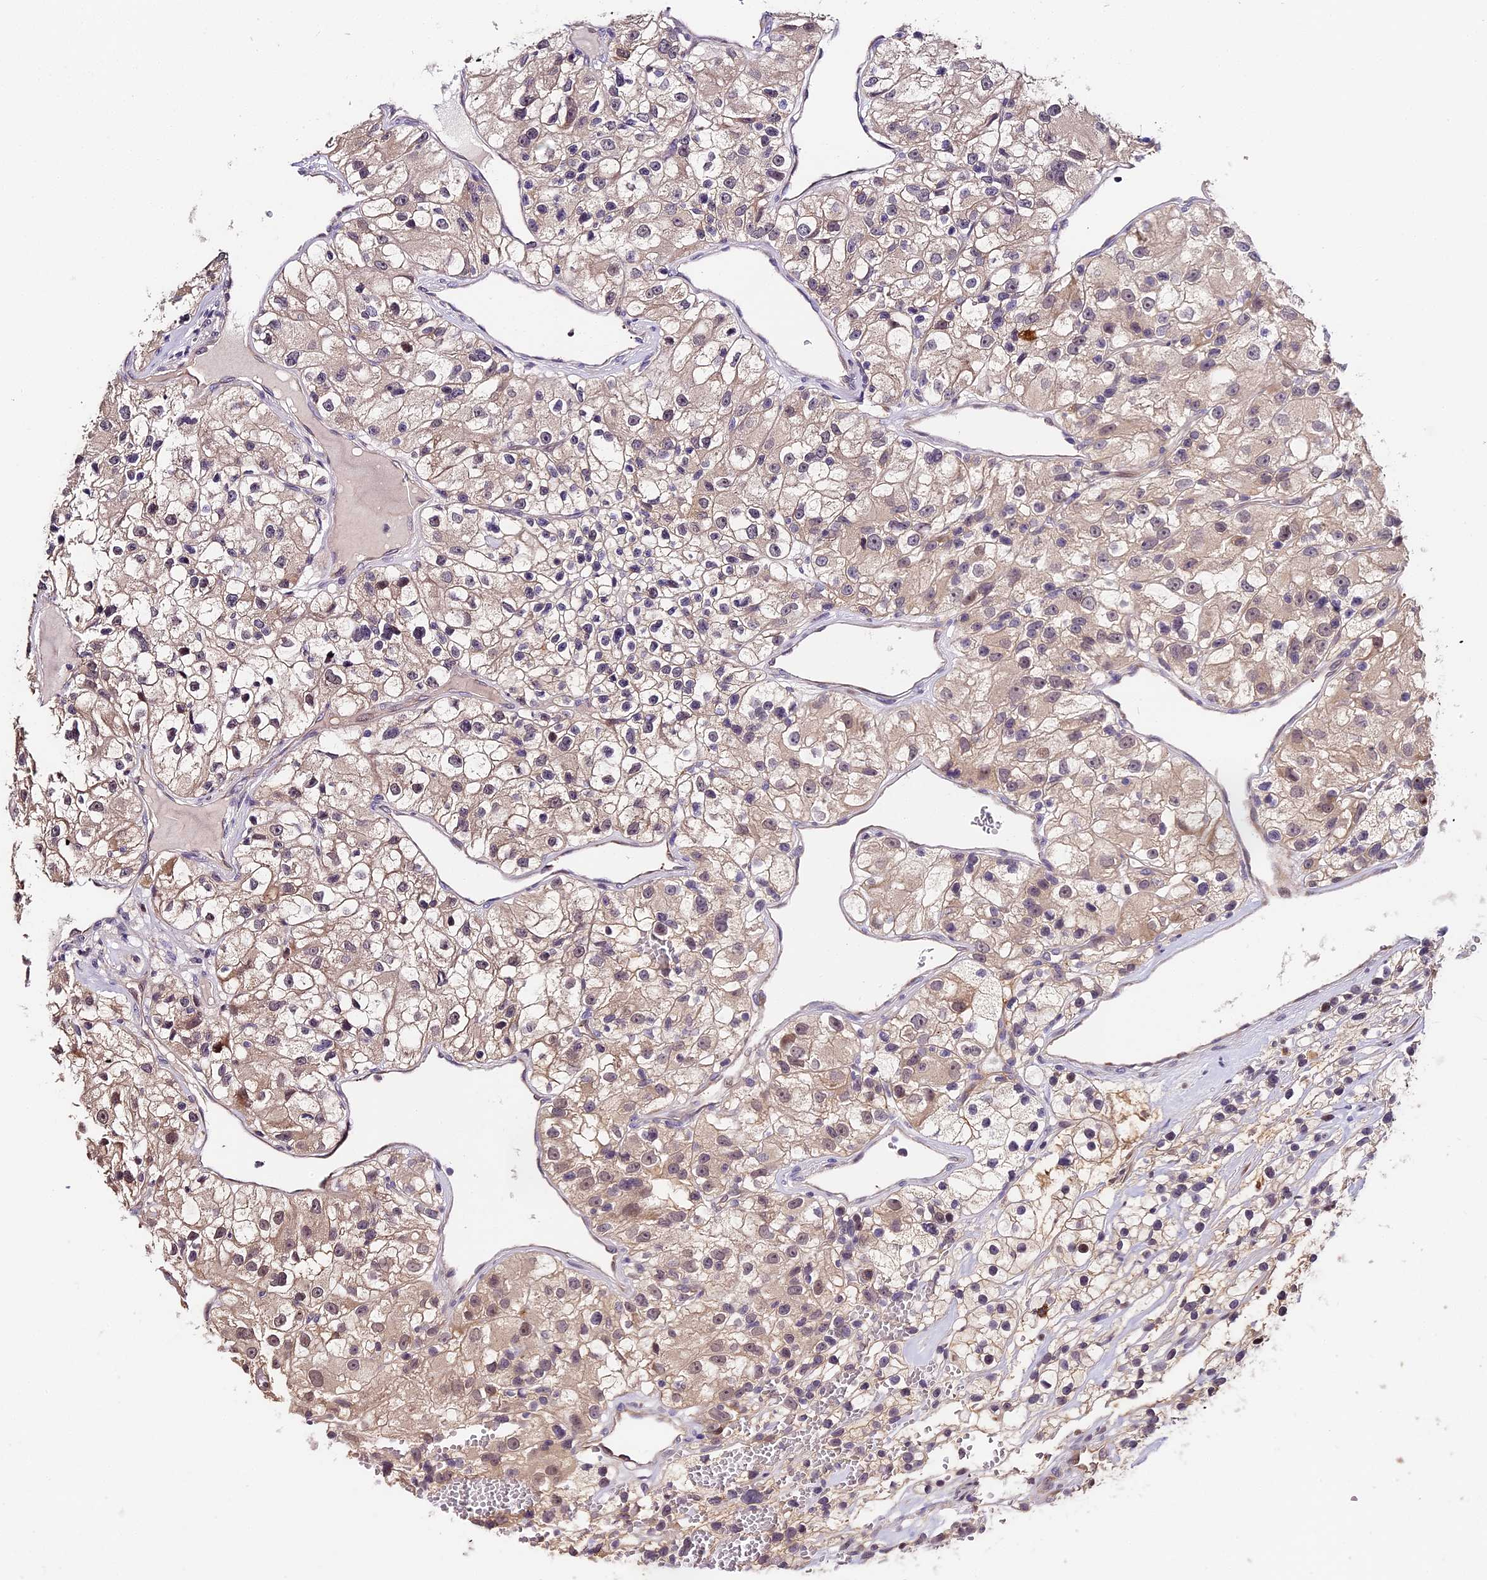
{"staining": {"intensity": "weak", "quantity": "25%-75%", "location": "cytoplasmic/membranous,nuclear"}, "tissue": "renal cancer", "cell_type": "Tumor cells", "image_type": "cancer", "snomed": [{"axis": "morphology", "description": "Adenocarcinoma, NOS"}, {"axis": "topography", "description": "Kidney"}], "caption": "Immunohistochemistry (DAB) staining of human renal cancer displays weak cytoplasmic/membranous and nuclear protein expression in approximately 25%-75% of tumor cells.", "gene": "BSCL2", "patient": {"sex": "female", "age": 57}}